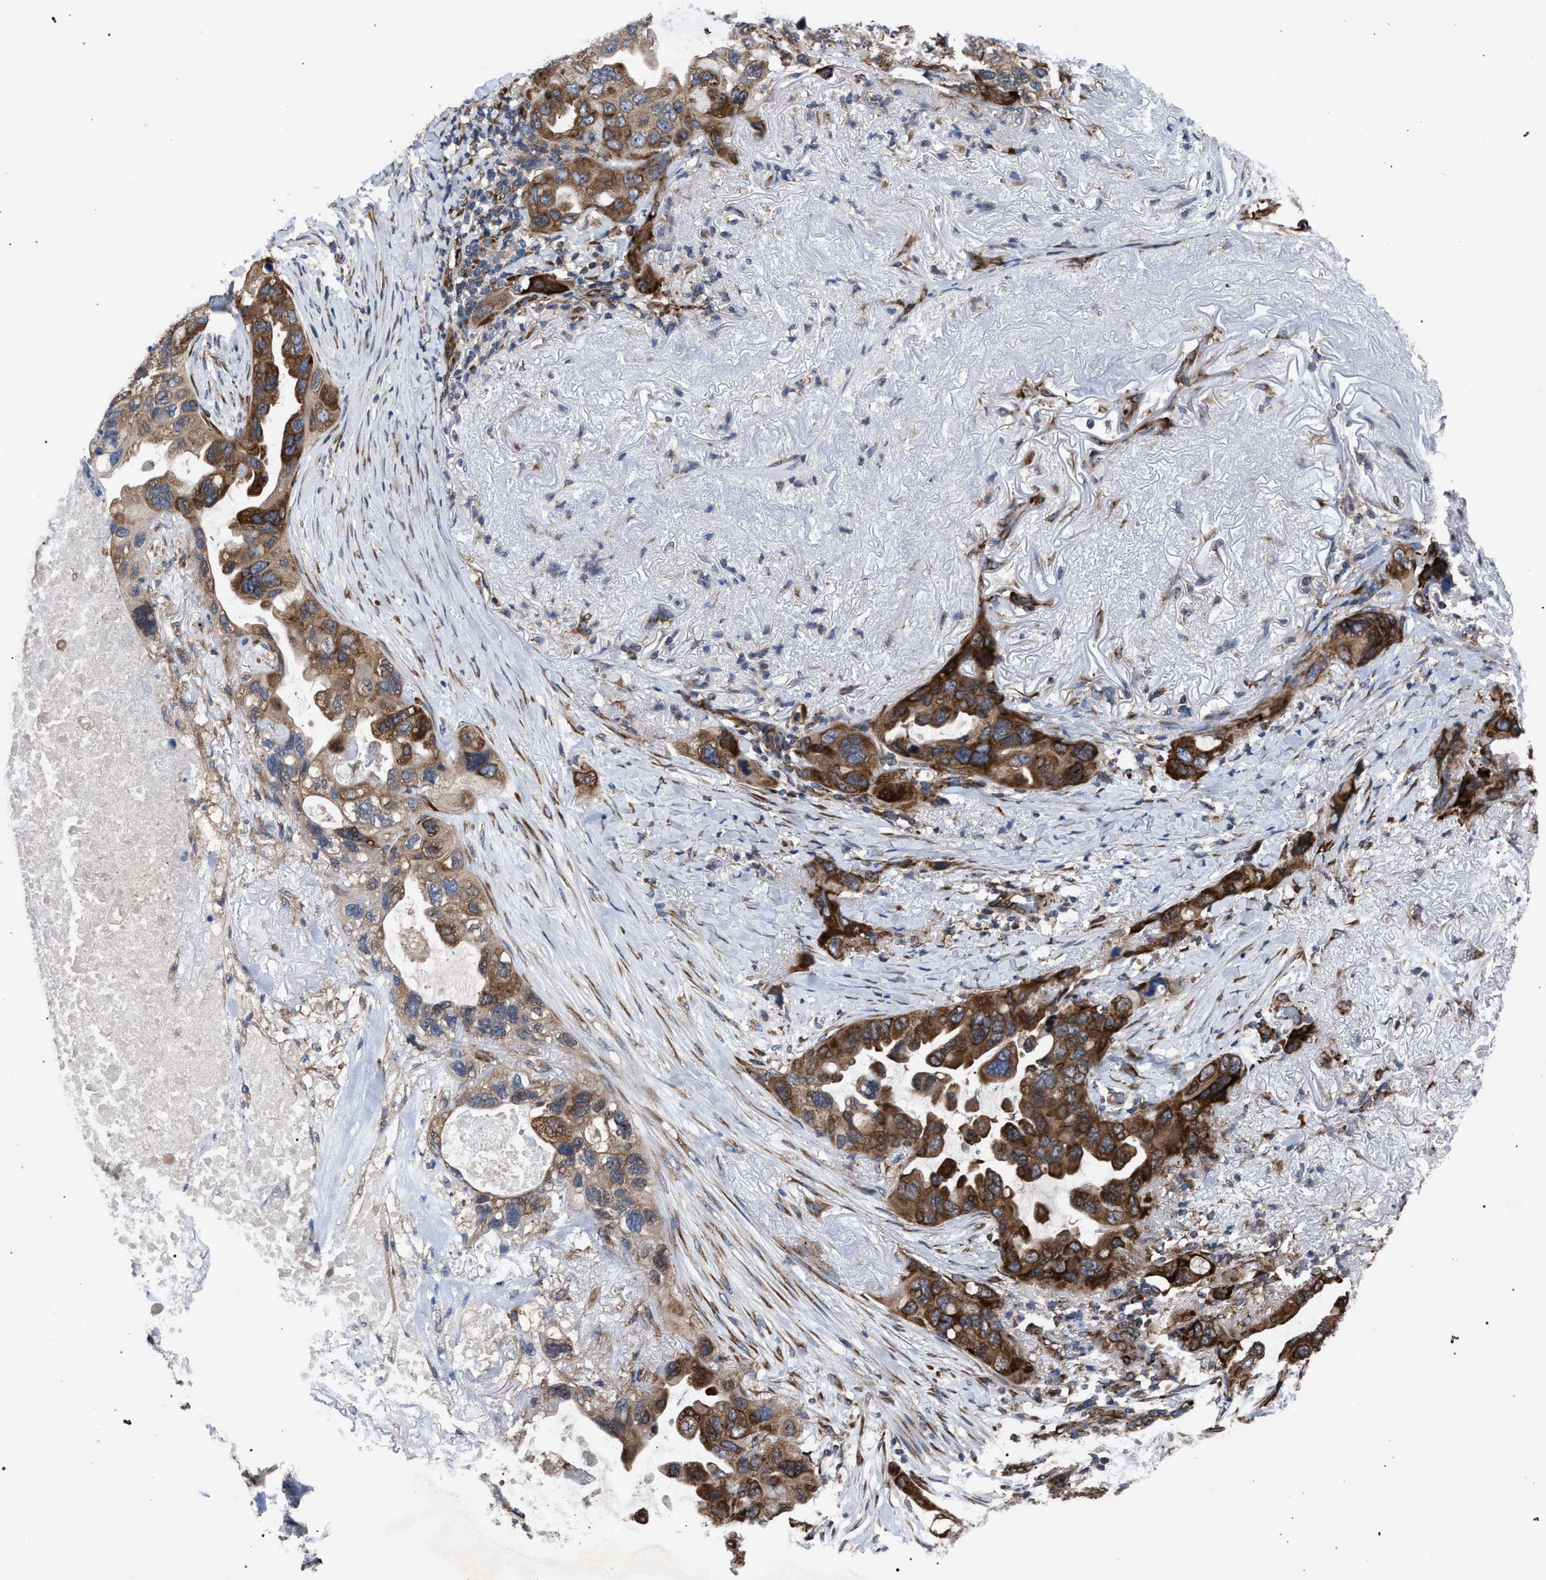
{"staining": {"intensity": "moderate", "quantity": ">75%", "location": "cytoplasmic/membranous"}, "tissue": "lung cancer", "cell_type": "Tumor cells", "image_type": "cancer", "snomed": [{"axis": "morphology", "description": "Squamous cell carcinoma, NOS"}, {"axis": "topography", "description": "Lung"}], "caption": "This photomicrograph displays IHC staining of squamous cell carcinoma (lung), with medium moderate cytoplasmic/membranous positivity in about >75% of tumor cells.", "gene": "CDR2L", "patient": {"sex": "female", "age": 73}}